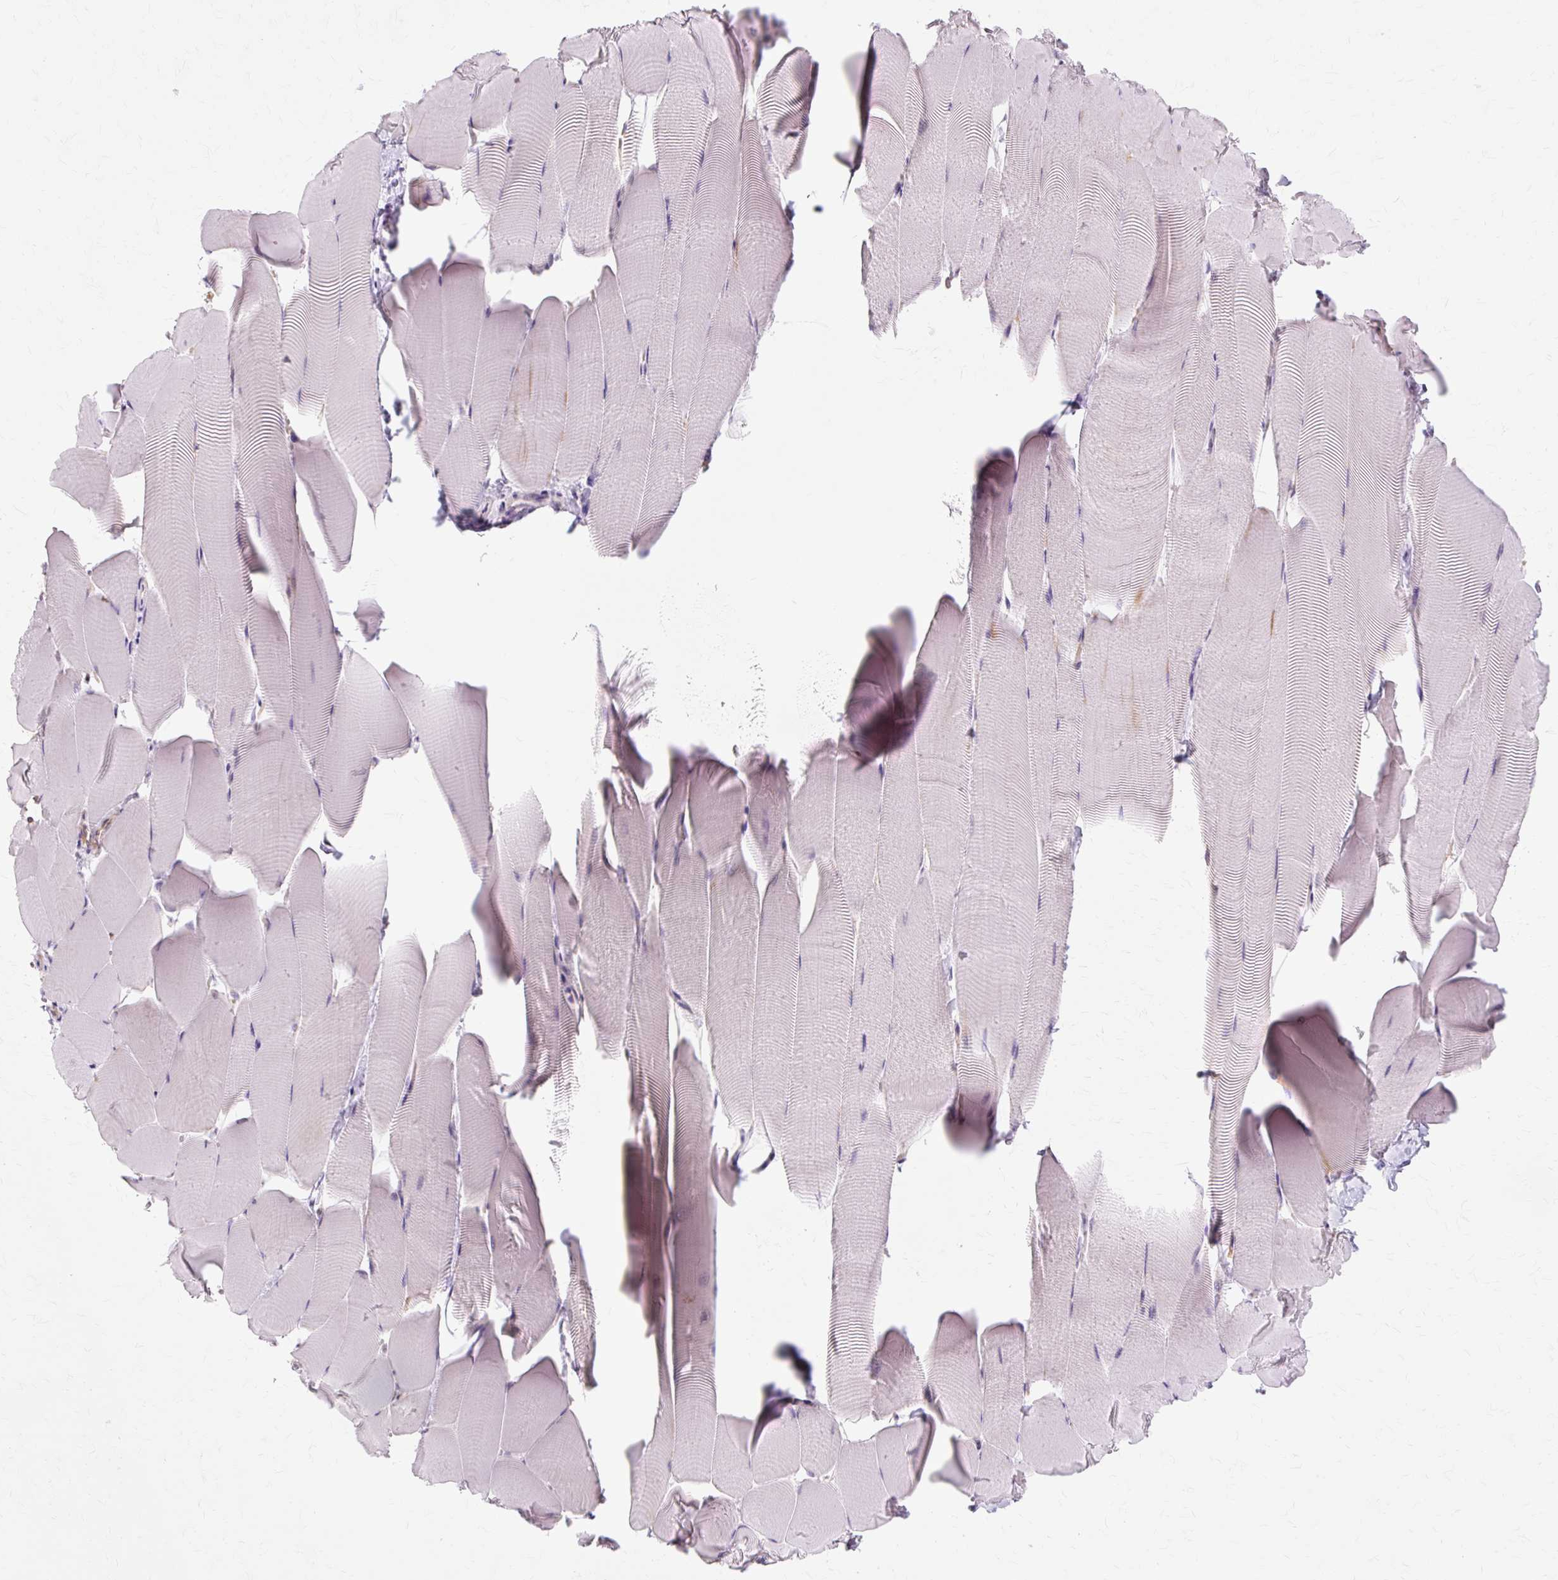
{"staining": {"intensity": "negative", "quantity": "none", "location": "none"}, "tissue": "skeletal muscle", "cell_type": "Myocytes", "image_type": "normal", "snomed": [{"axis": "morphology", "description": "Normal tissue, NOS"}, {"axis": "topography", "description": "Skeletal muscle"}], "caption": "Protein analysis of benign skeletal muscle reveals no significant staining in myocytes.", "gene": "ZNF35", "patient": {"sex": "male", "age": 25}}